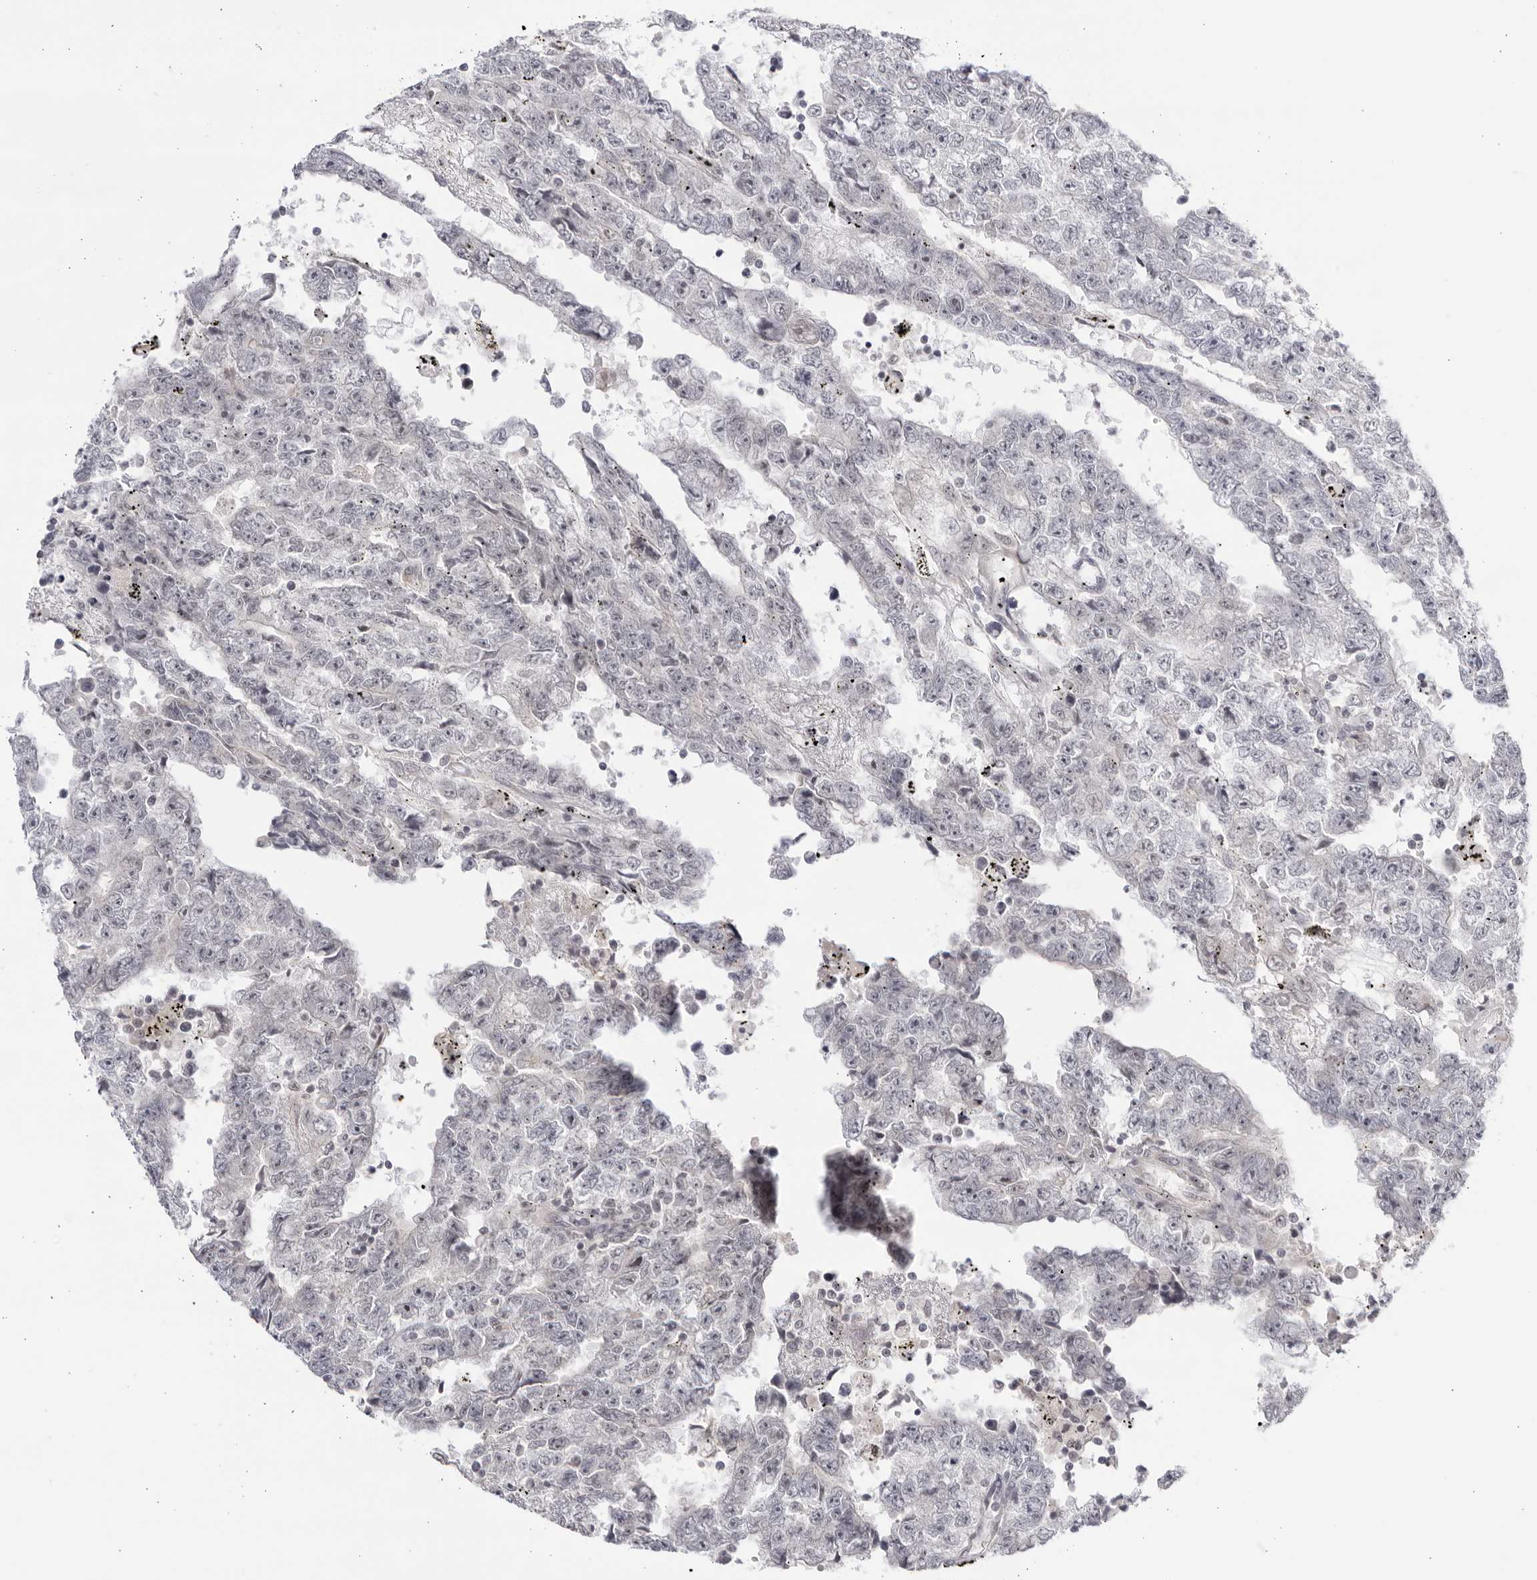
{"staining": {"intensity": "negative", "quantity": "none", "location": "none"}, "tissue": "testis cancer", "cell_type": "Tumor cells", "image_type": "cancer", "snomed": [{"axis": "morphology", "description": "Carcinoma, Embryonal, NOS"}, {"axis": "topography", "description": "Testis"}], "caption": "The immunohistochemistry histopathology image has no significant positivity in tumor cells of testis embryonal carcinoma tissue. The staining was performed using DAB (3,3'-diaminobenzidine) to visualize the protein expression in brown, while the nuclei were stained in blue with hematoxylin (Magnification: 20x).", "gene": "CNBD1", "patient": {"sex": "male", "age": 25}}